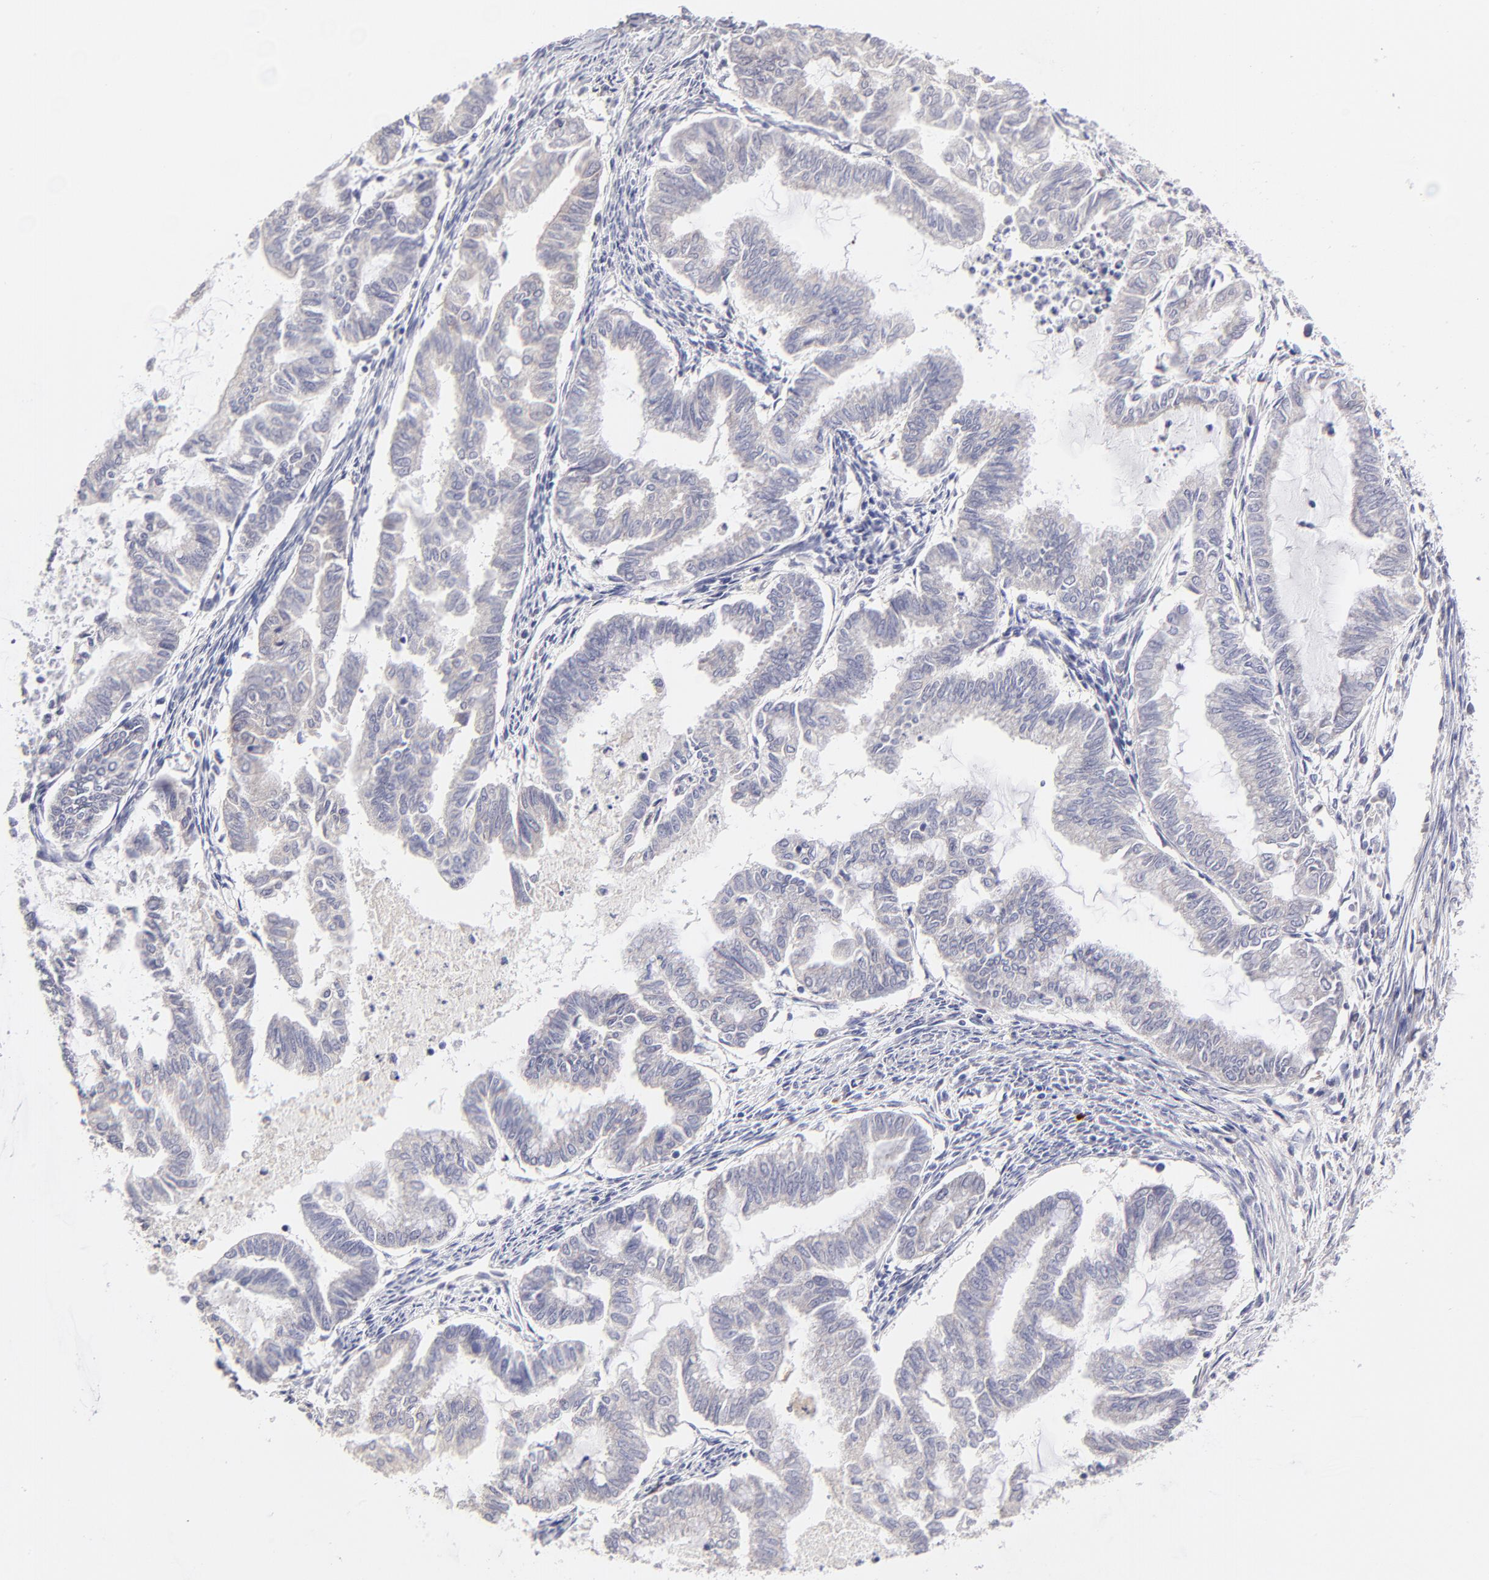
{"staining": {"intensity": "negative", "quantity": "none", "location": "none"}, "tissue": "endometrial cancer", "cell_type": "Tumor cells", "image_type": "cancer", "snomed": [{"axis": "morphology", "description": "Adenocarcinoma, NOS"}, {"axis": "topography", "description": "Endometrium"}], "caption": "Immunohistochemistry (IHC) of adenocarcinoma (endometrial) reveals no expression in tumor cells.", "gene": "BTG2", "patient": {"sex": "female", "age": 79}}